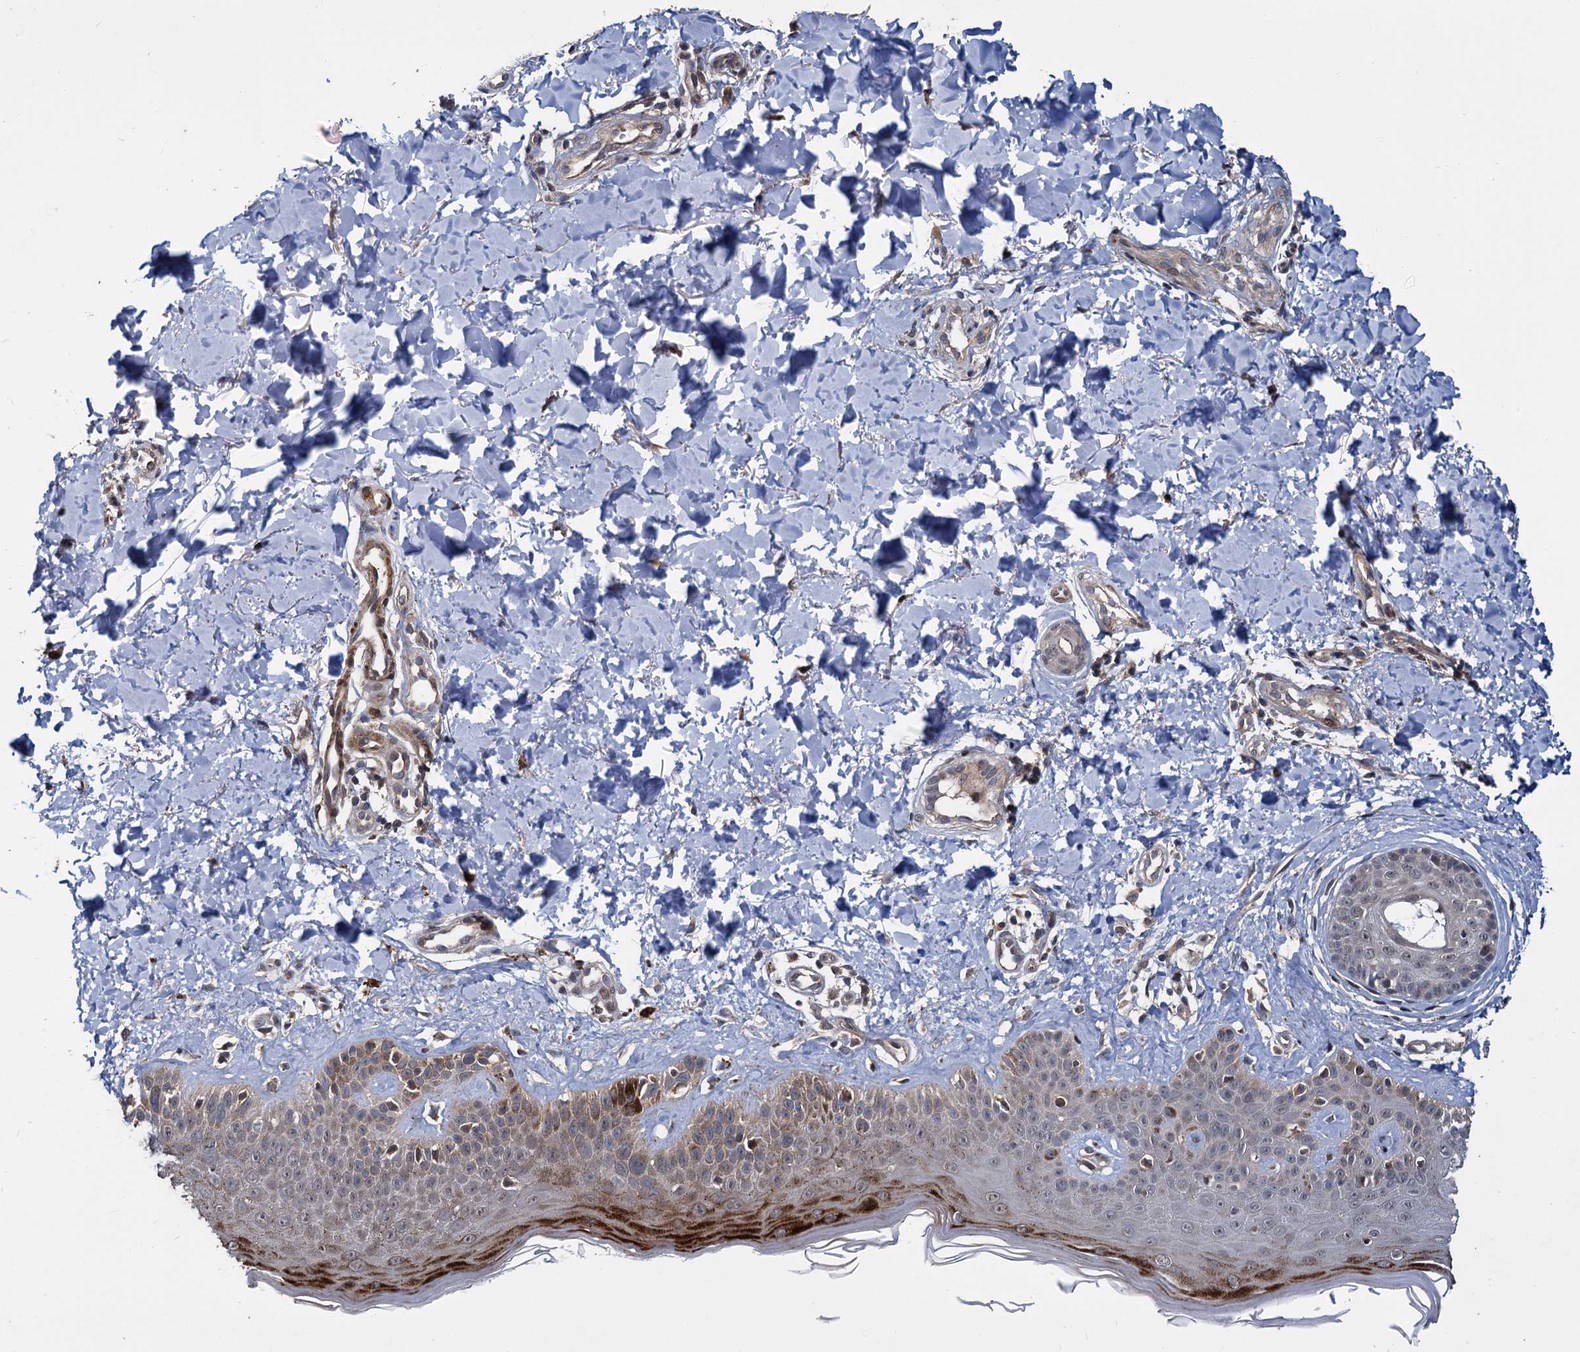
{"staining": {"intensity": "weak", "quantity": ">75%", "location": "cytoplasmic/membranous"}, "tissue": "skin", "cell_type": "Fibroblasts", "image_type": "normal", "snomed": [{"axis": "morphology", "description": "Normal tissue, NOS"}, {"axis": "topography", "description": "Skin"}], "caption": "Immunohistochemistry (IHC) (DAB) staining of normal skin displays weak cytoplasmic/membranous protein expression in about >75% of fibroblasts. (IHC, brightfield microscopy, high magnification).", "gene": "ARHGAP42", "patient": {"sex": "male", "age": 52}}